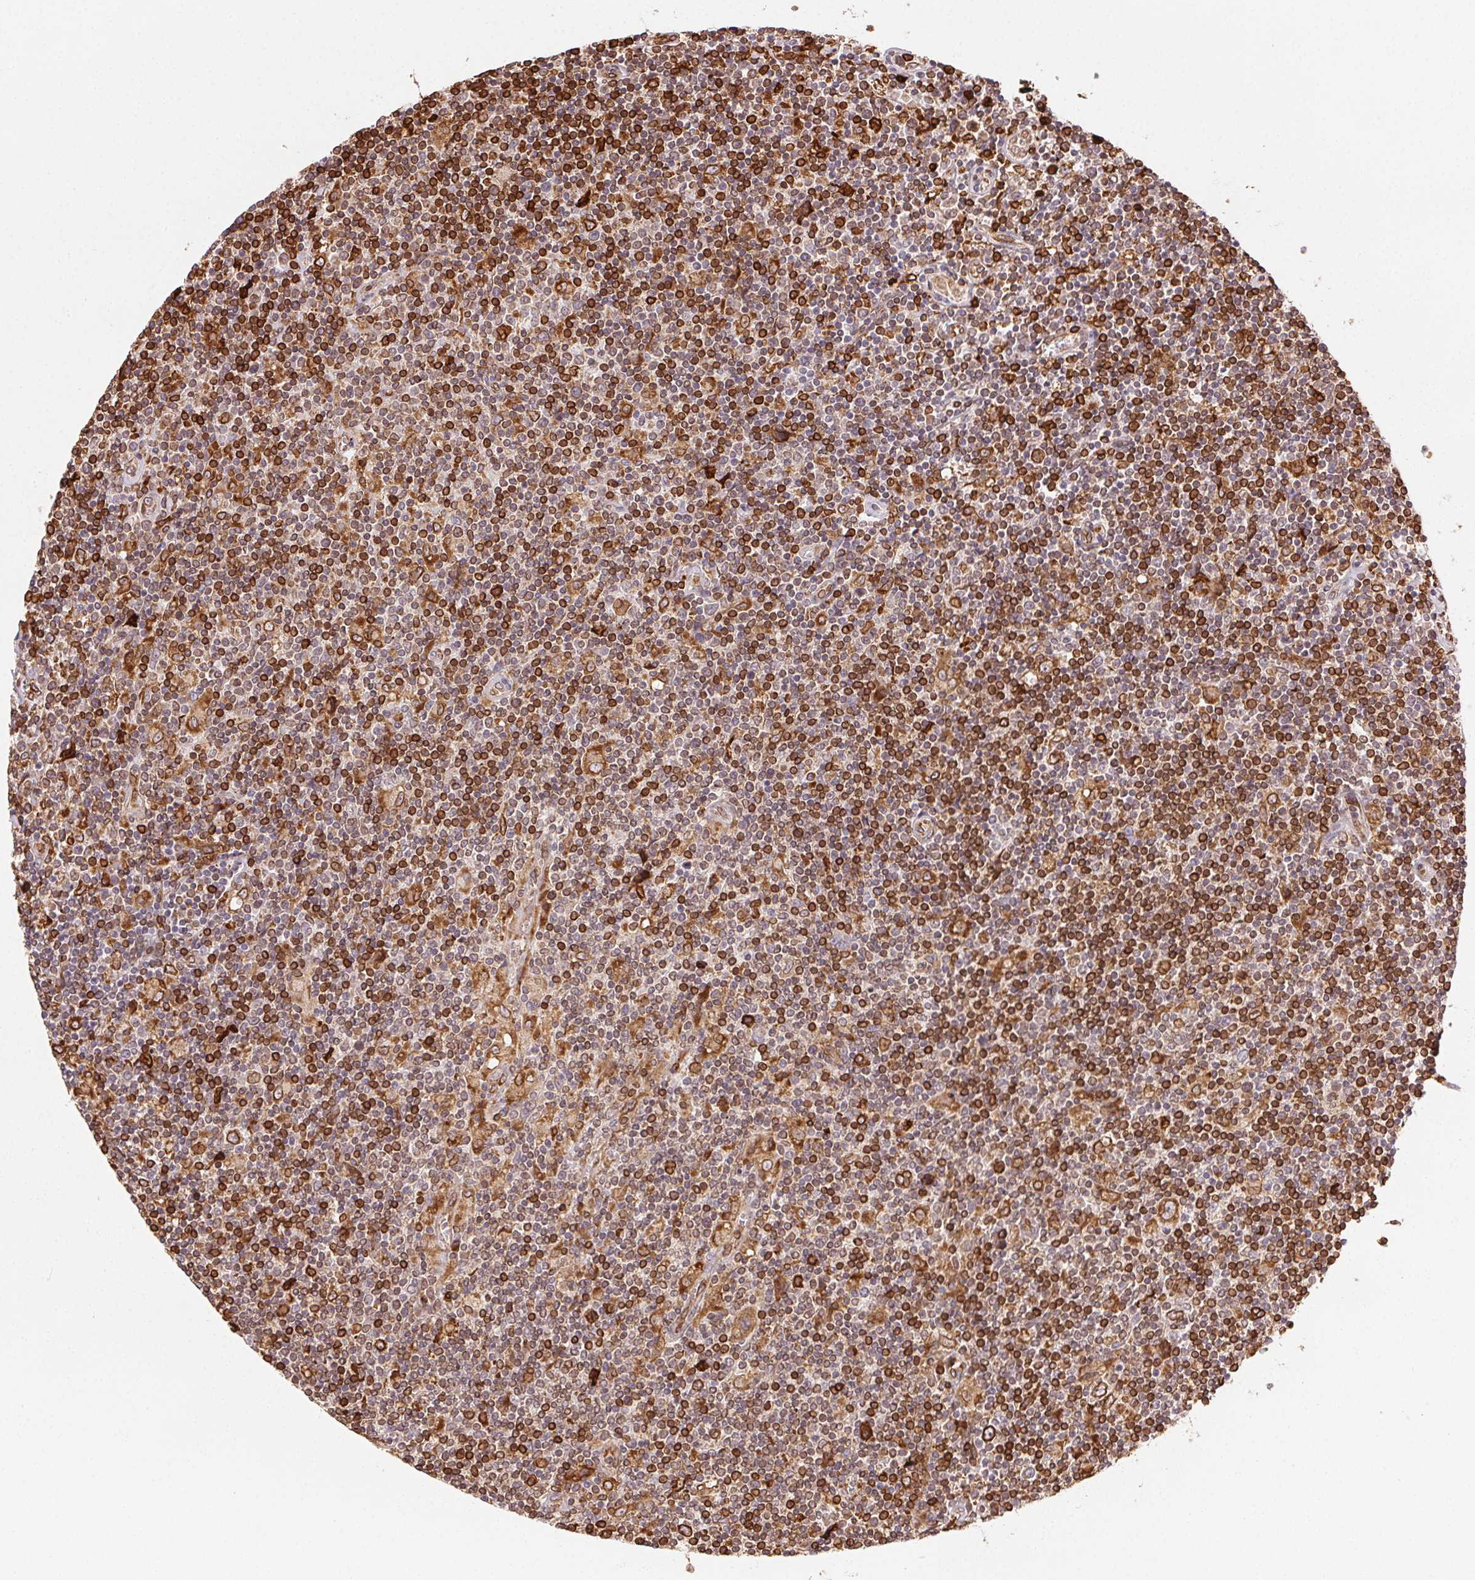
{"staining": {"intensity": "moderate", "quantity": ">75%", "location": "cytoplasmic/membranous"}, "tissue": "lymphoma", "cell_type": "Tumor cells", "image_type": "cancer", "snomed": [{"axis": "morphology", "description": "Hodgkin's disease, NOS"}, {"axis": "topography", "description": "Lymph node"}], "caption": "Protein staining reveals moderate cytoplasmic/membranous positivity in about >75% of tumor cells in Hodgkin's disease.", "gene": "RNASET2", "patient": {"sex": "male", "age": 40}}